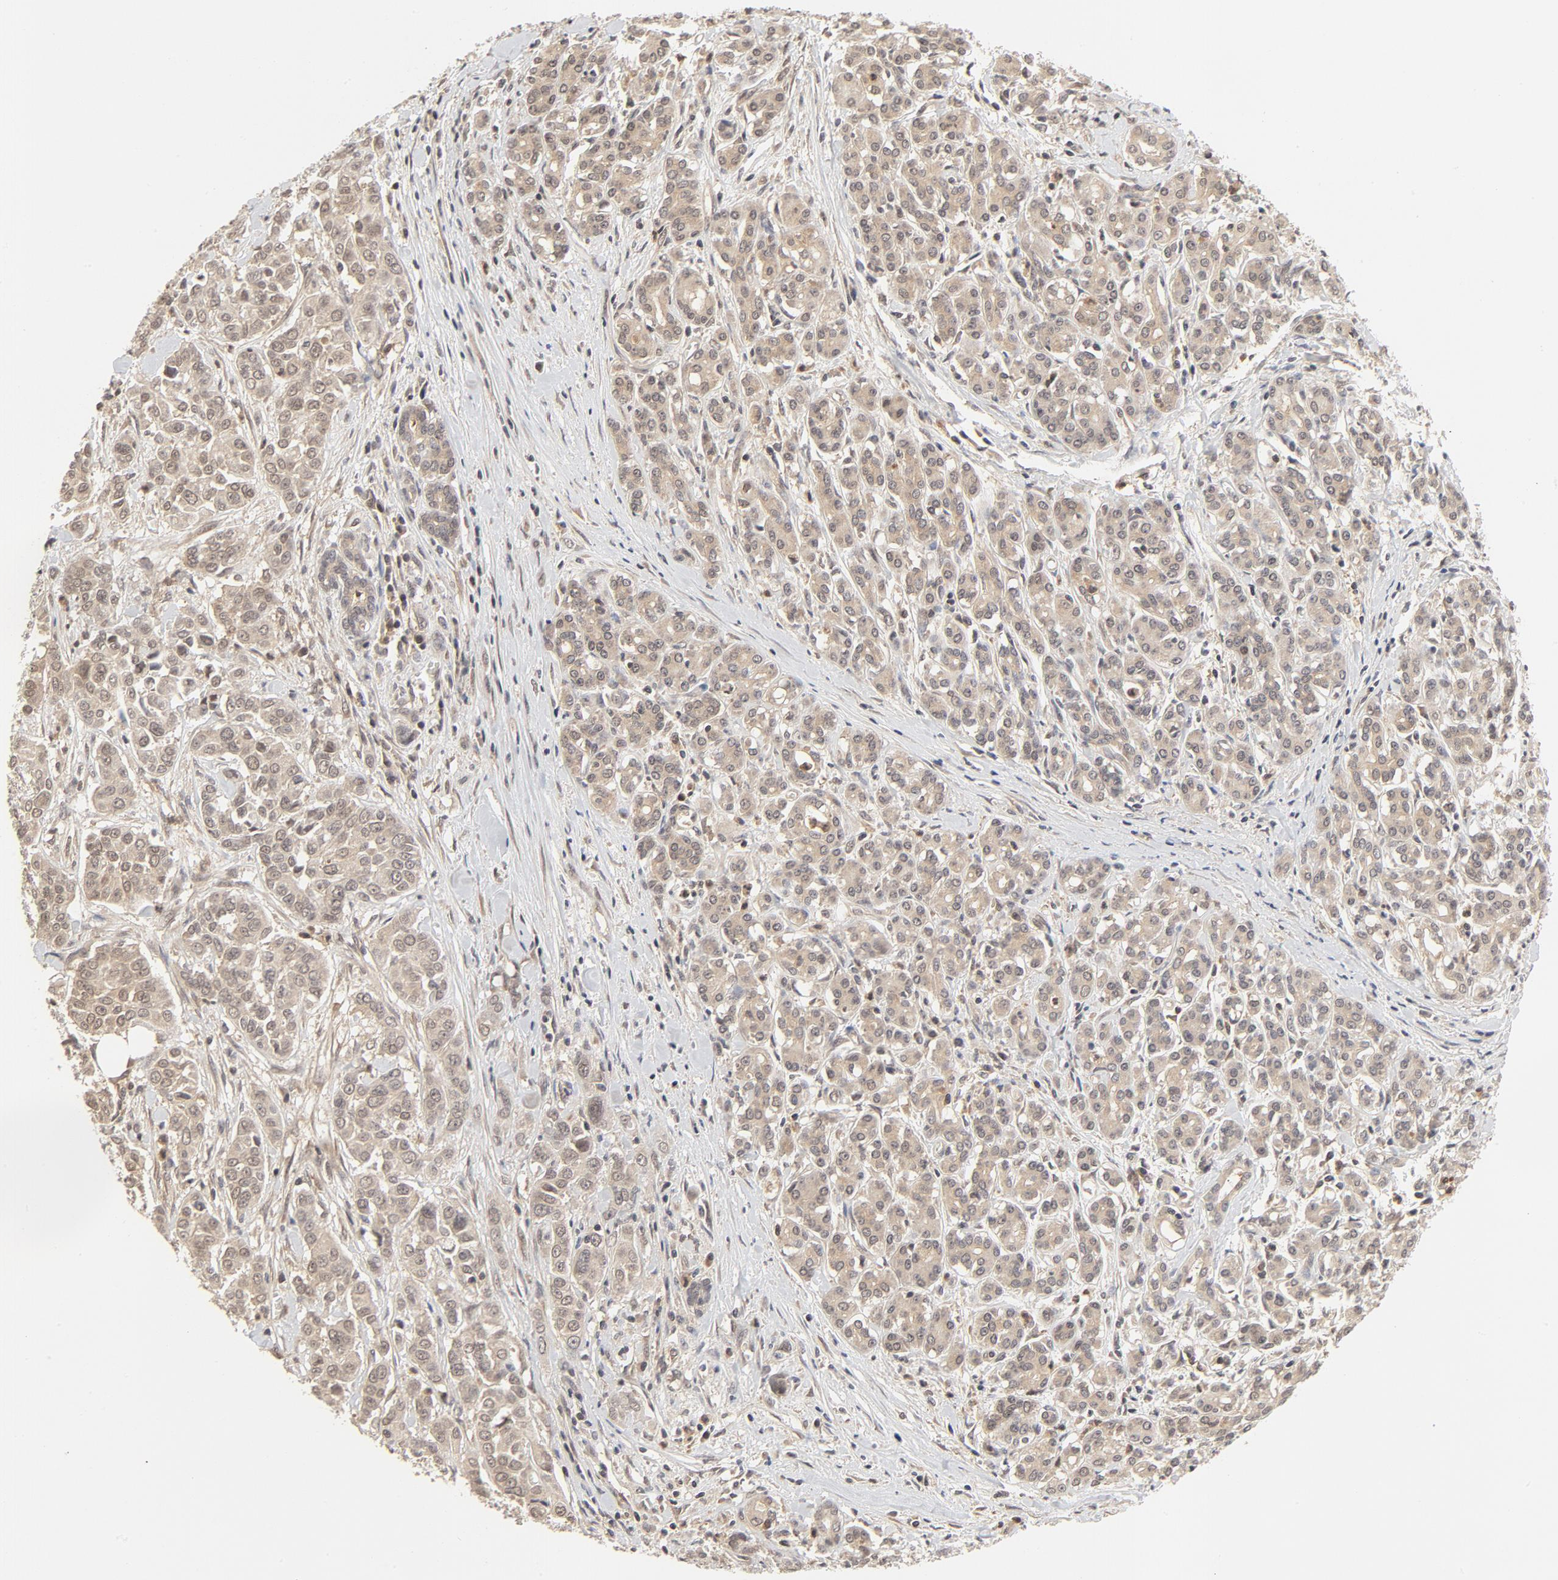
{"staining": {"intensity": "weak", "quantity": ">75%", "location": "cytoplasmic/membranous,nuclear"}, "tissue": "pancreatic cancer", "cell_type": "Tumor cells", "image_type": "cancer", "snomed": [{"axis": "morphology", "description": "Adenocarcinoma, NOS"}, {"axis": "topography", "description": "Pancreas"}], "caption": "A photomicrograph of pancreatic adenocarcinoma stained for a protein reveals weak cytoplasmic/membranous and nuclear brown staining in tumor cells. (Stains: DAB (3,3'-diaminobenzidine) in brown, nuclei in blue, Microscopy: brightfield microscopy at high magnification).", "gene": "NEDD8", "patient": {"sex": "female", "age": 52}}